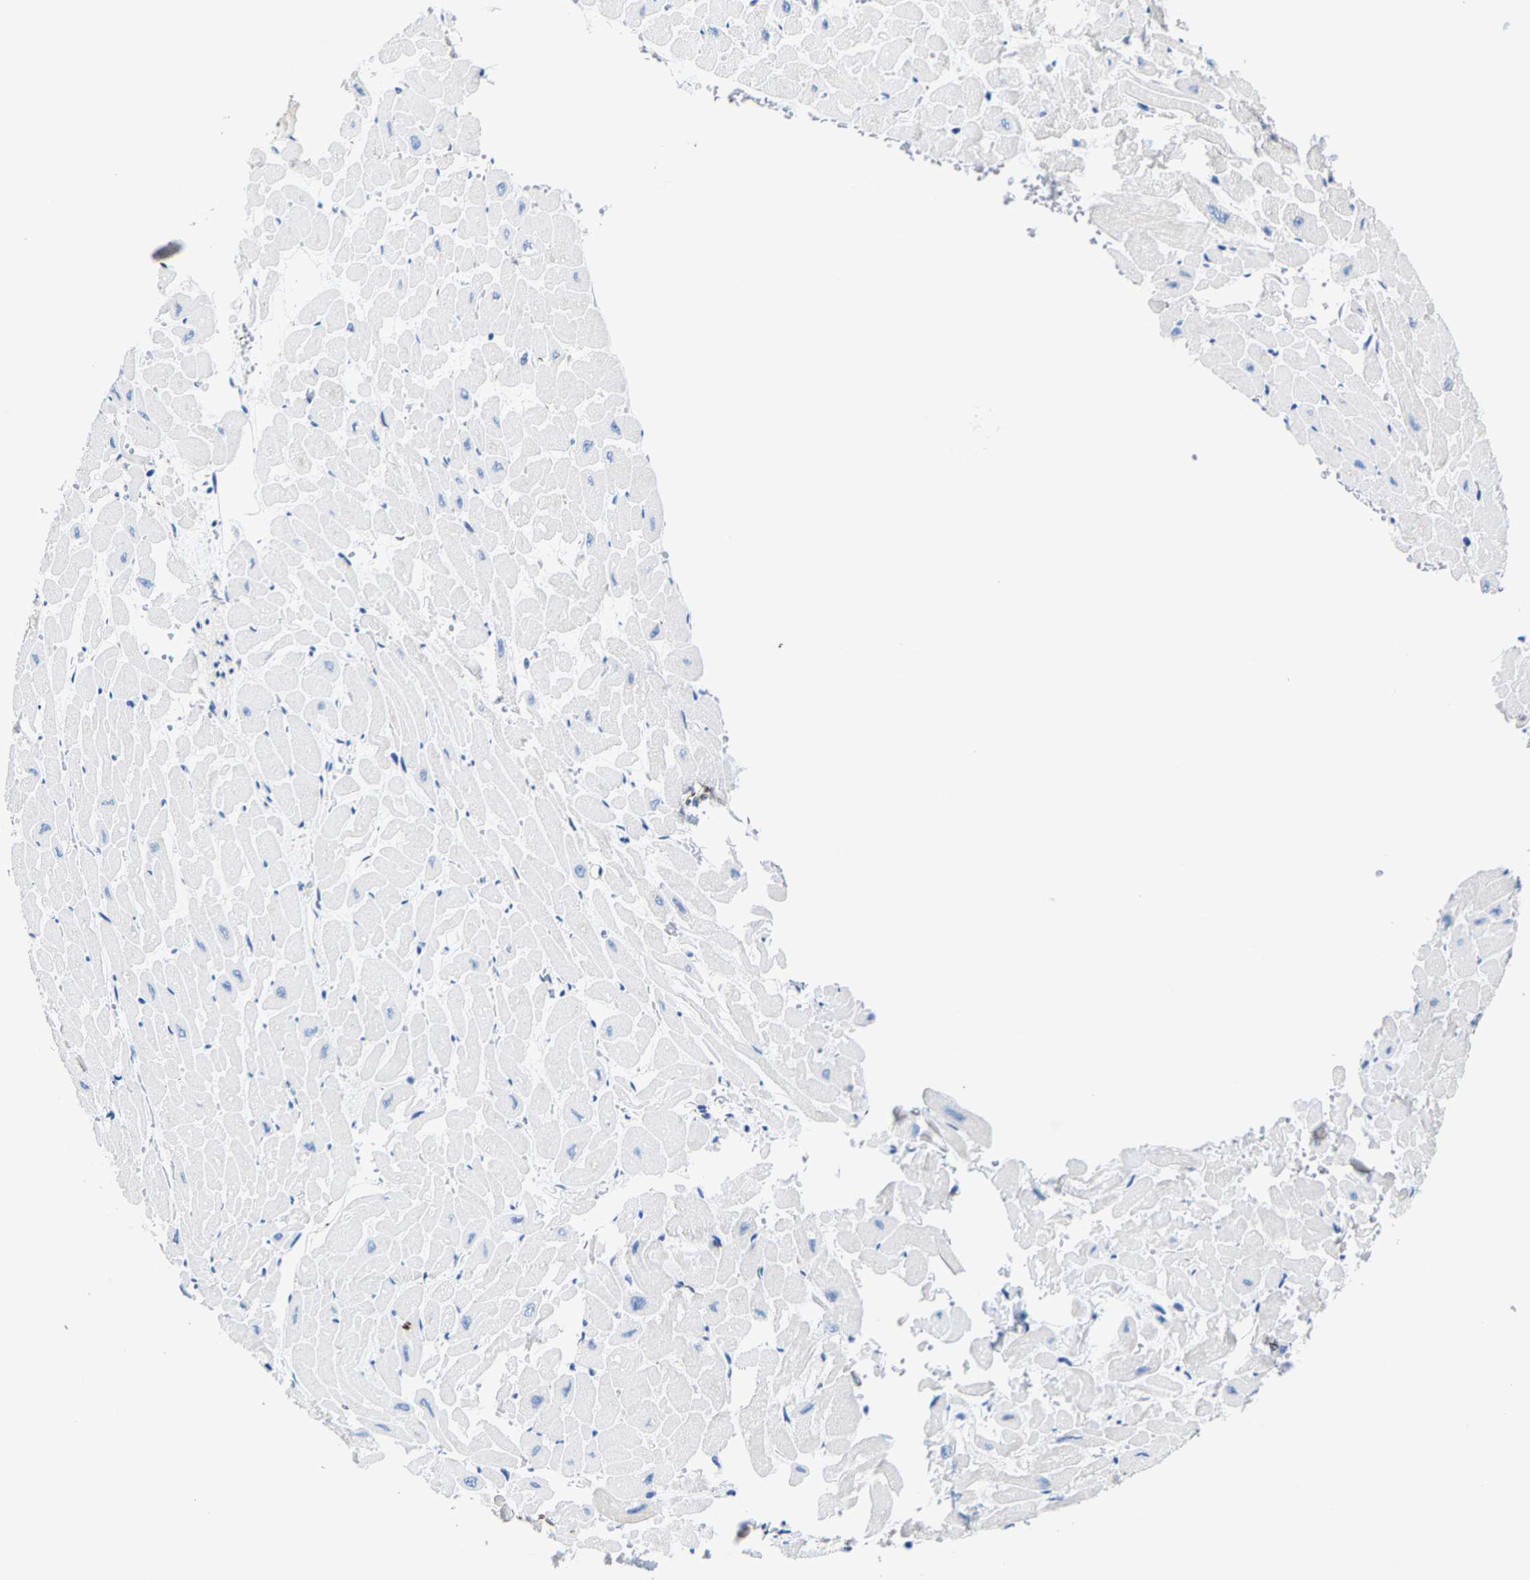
{"staining": {"intensity": "negative", "quantity": "none", "location": "none"}, "tissue": "heart muscle", "cell_type": "Cardiomyocytes", "image_type": "normal", "snomed": [{"axis": "morphology", "description": "Normal tissue, NOS"}, {"axis": "topography", "description": "Heart"}], "caption": "The photomicrograph exhibits no significant staining in cardiomyocytes of heart muscle.", "gene": "MMEL1", "patient": {"sex": "male", "age": 45}}